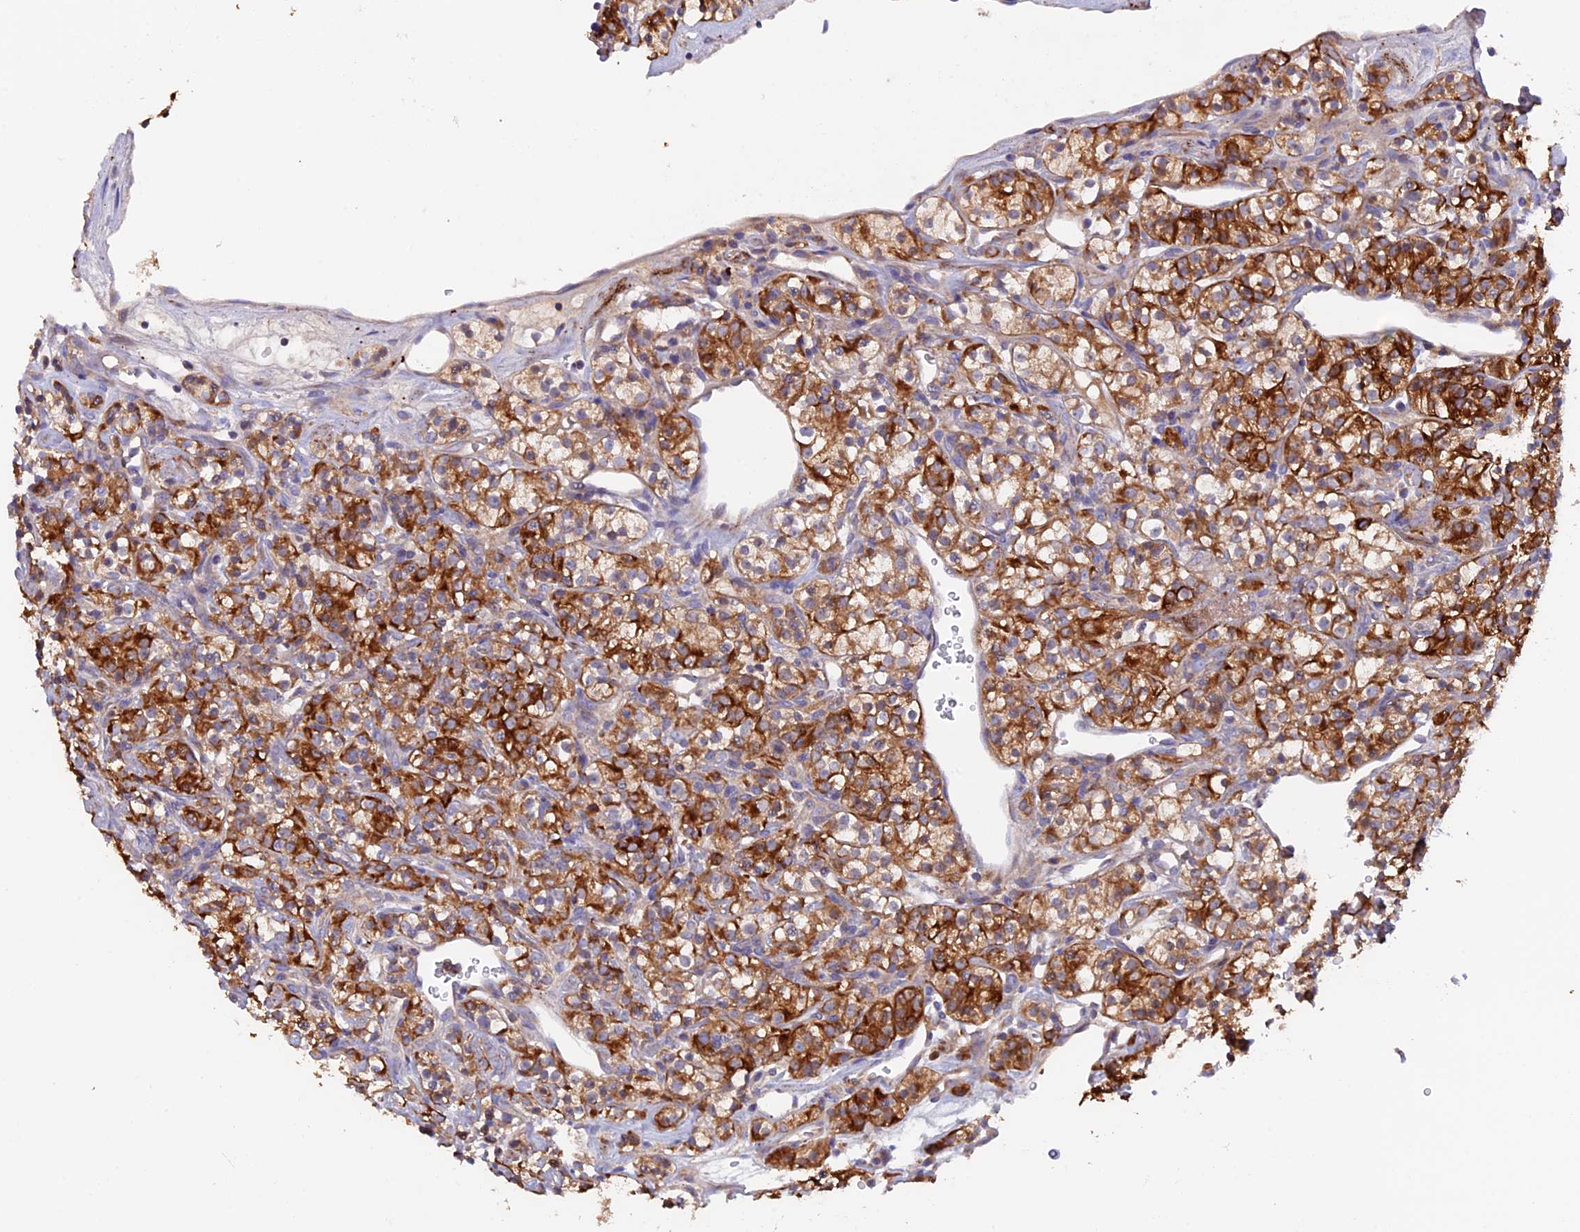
{"staining": {"intensity": "strong", "quantity": ">75%", "location": "cytoplasmic/membranous"}, "tissue": "renal cancer", "cell_type": "Tumor cells", "image_type": "cancer", "snomed": [{"axis": "morphology", "description": "Adenocarcinoma, NOS"}, {"axis": "topography", "description": "Kidney"}], "caption": "The immunohistochemical stain highlights strong cytoplasmic/membranous expression in tumor cells of renal cancer (adenocarcinoma) tissue.", "gene": "PTPN9", "patient": {"sex": "male", "age": 77}}